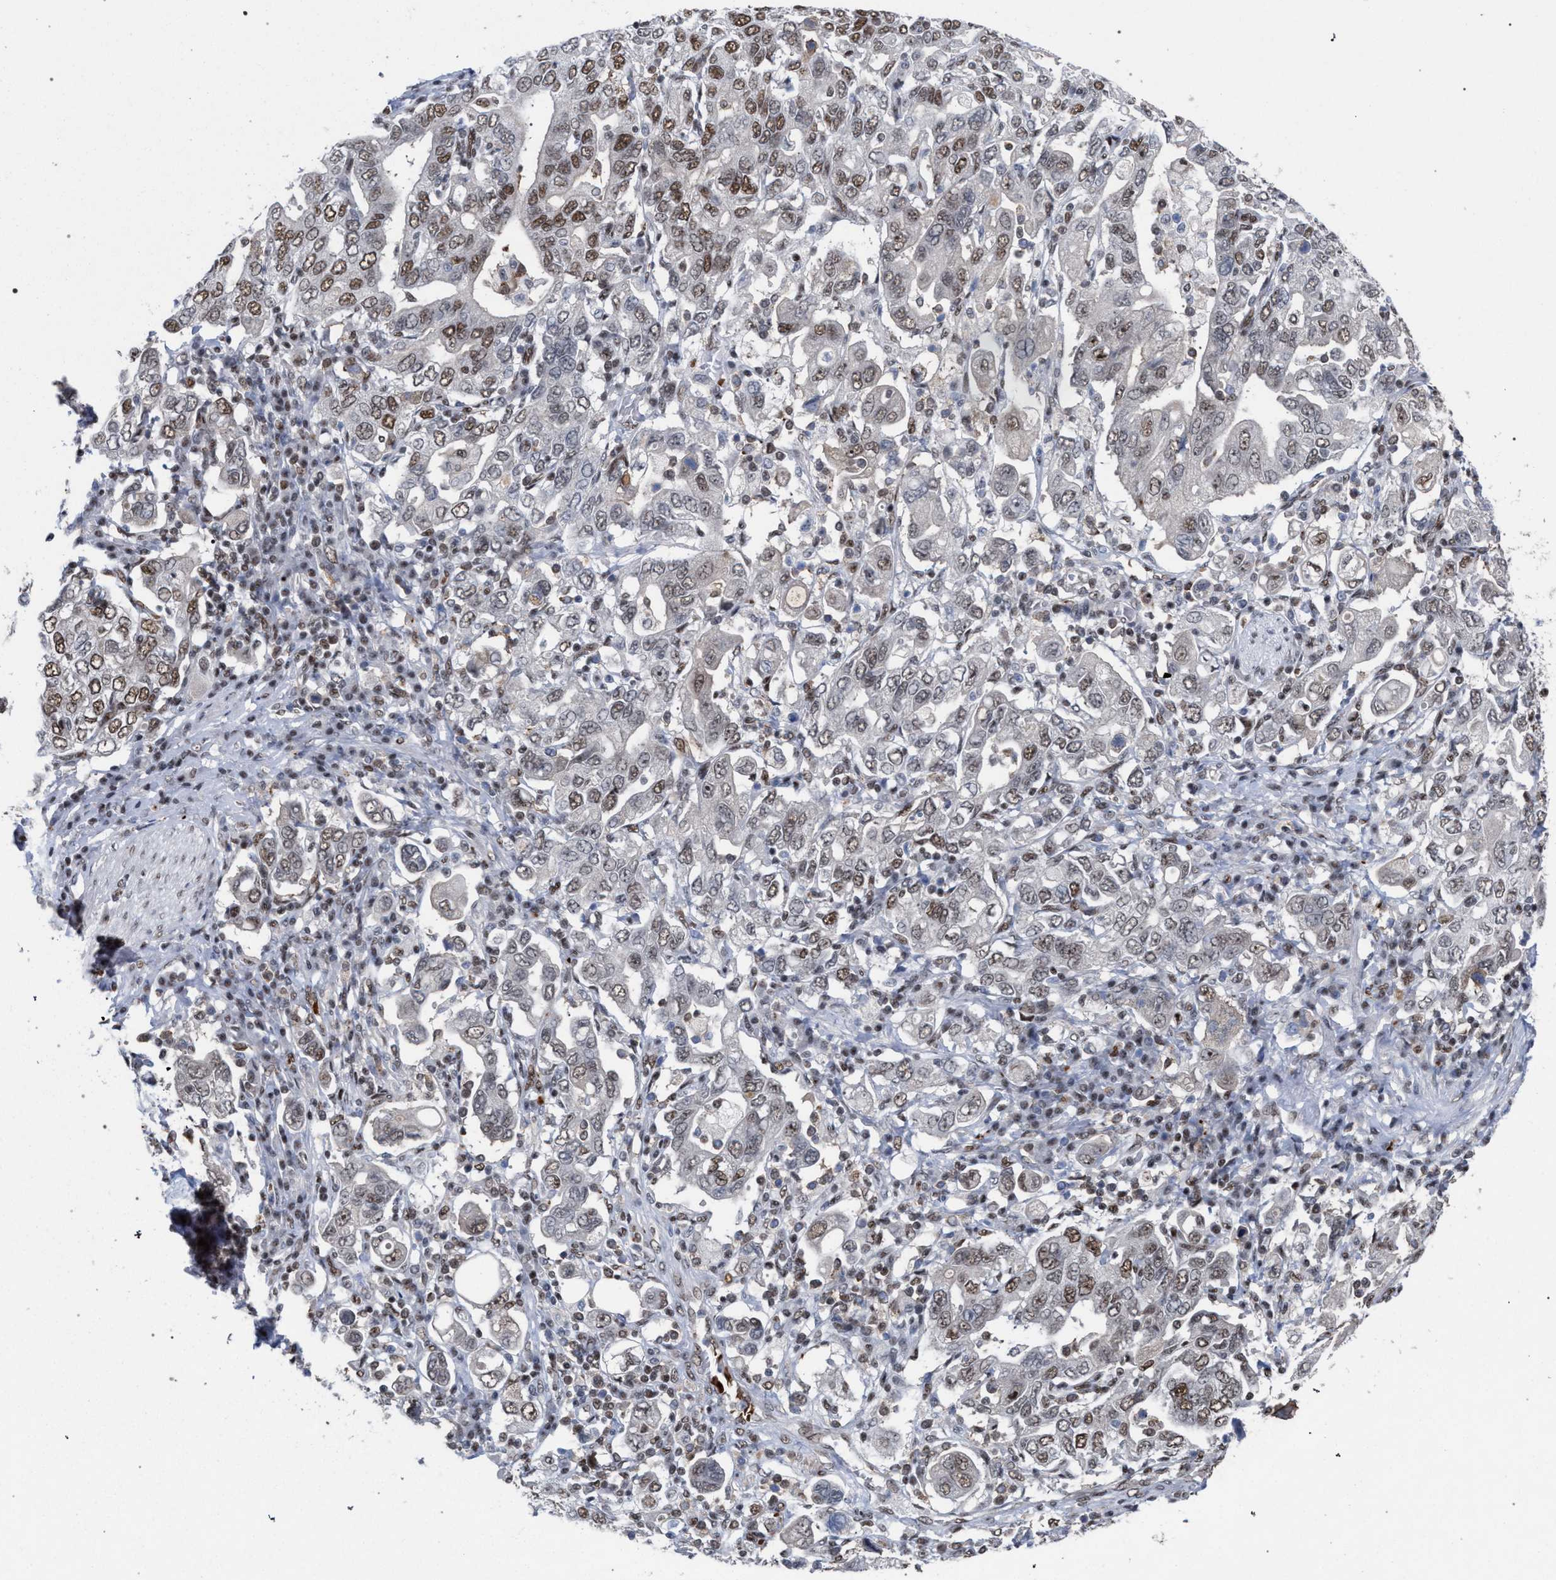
{"staining": {"intensity": "weak", "quantity": ">75%", "location": "nuclear"}, "tissue": "stomach cancer", "cell_type": "Tumor cells", "image_type": "cancer", "snomed": [{"axis": "morphology", "description": "Adenocarcinoma, NOS"}, {"axis": "topography", "description": "Stomach, upper"}], "caption": "The photomicrograph exhibits immunohistochemical staining of stomach cancer (adenocarcinoma). There is weak nuclear expression is seen in about >75% of tumor cells.", "gene": "SCAF4", "patient": {"sex": "male", "age": 62}}